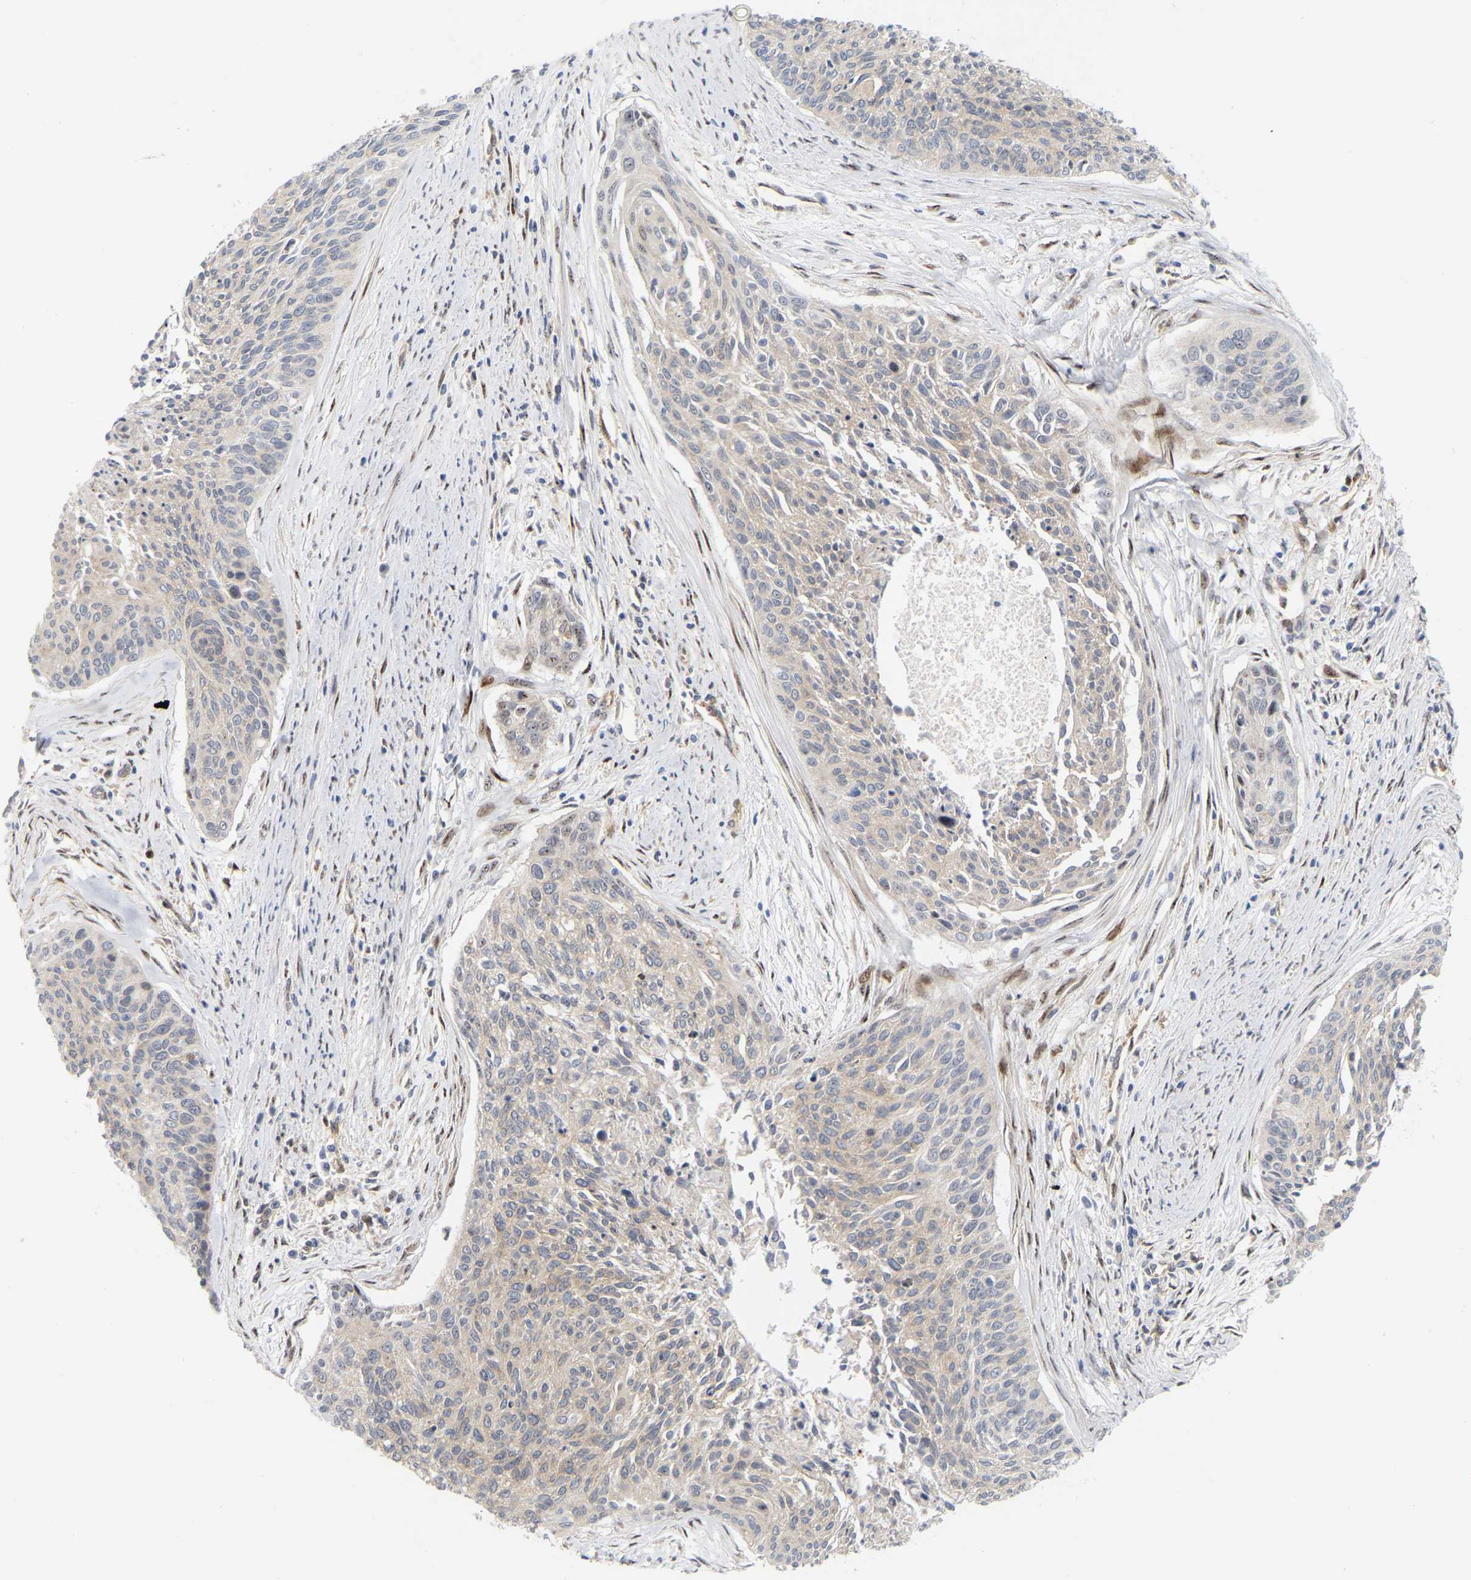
{"staining": {"intensity": "negative", "quantity": "none", "location": "none"}, "tissue": "cervical cancer", "cell_type": "Tumor cells", "image_type": "cancer", "snomed": [{"axis": "morphology", "description": "Squamous cell carcinoma, NOS"}, {"axis": "topography", "description": "Cervix"}], "caption": "There is no significant expression in tumor cells of cervical squamous cell carcinoma.", "gene": "RAPH1", "patient": {"sex": "female", "age": 55}}